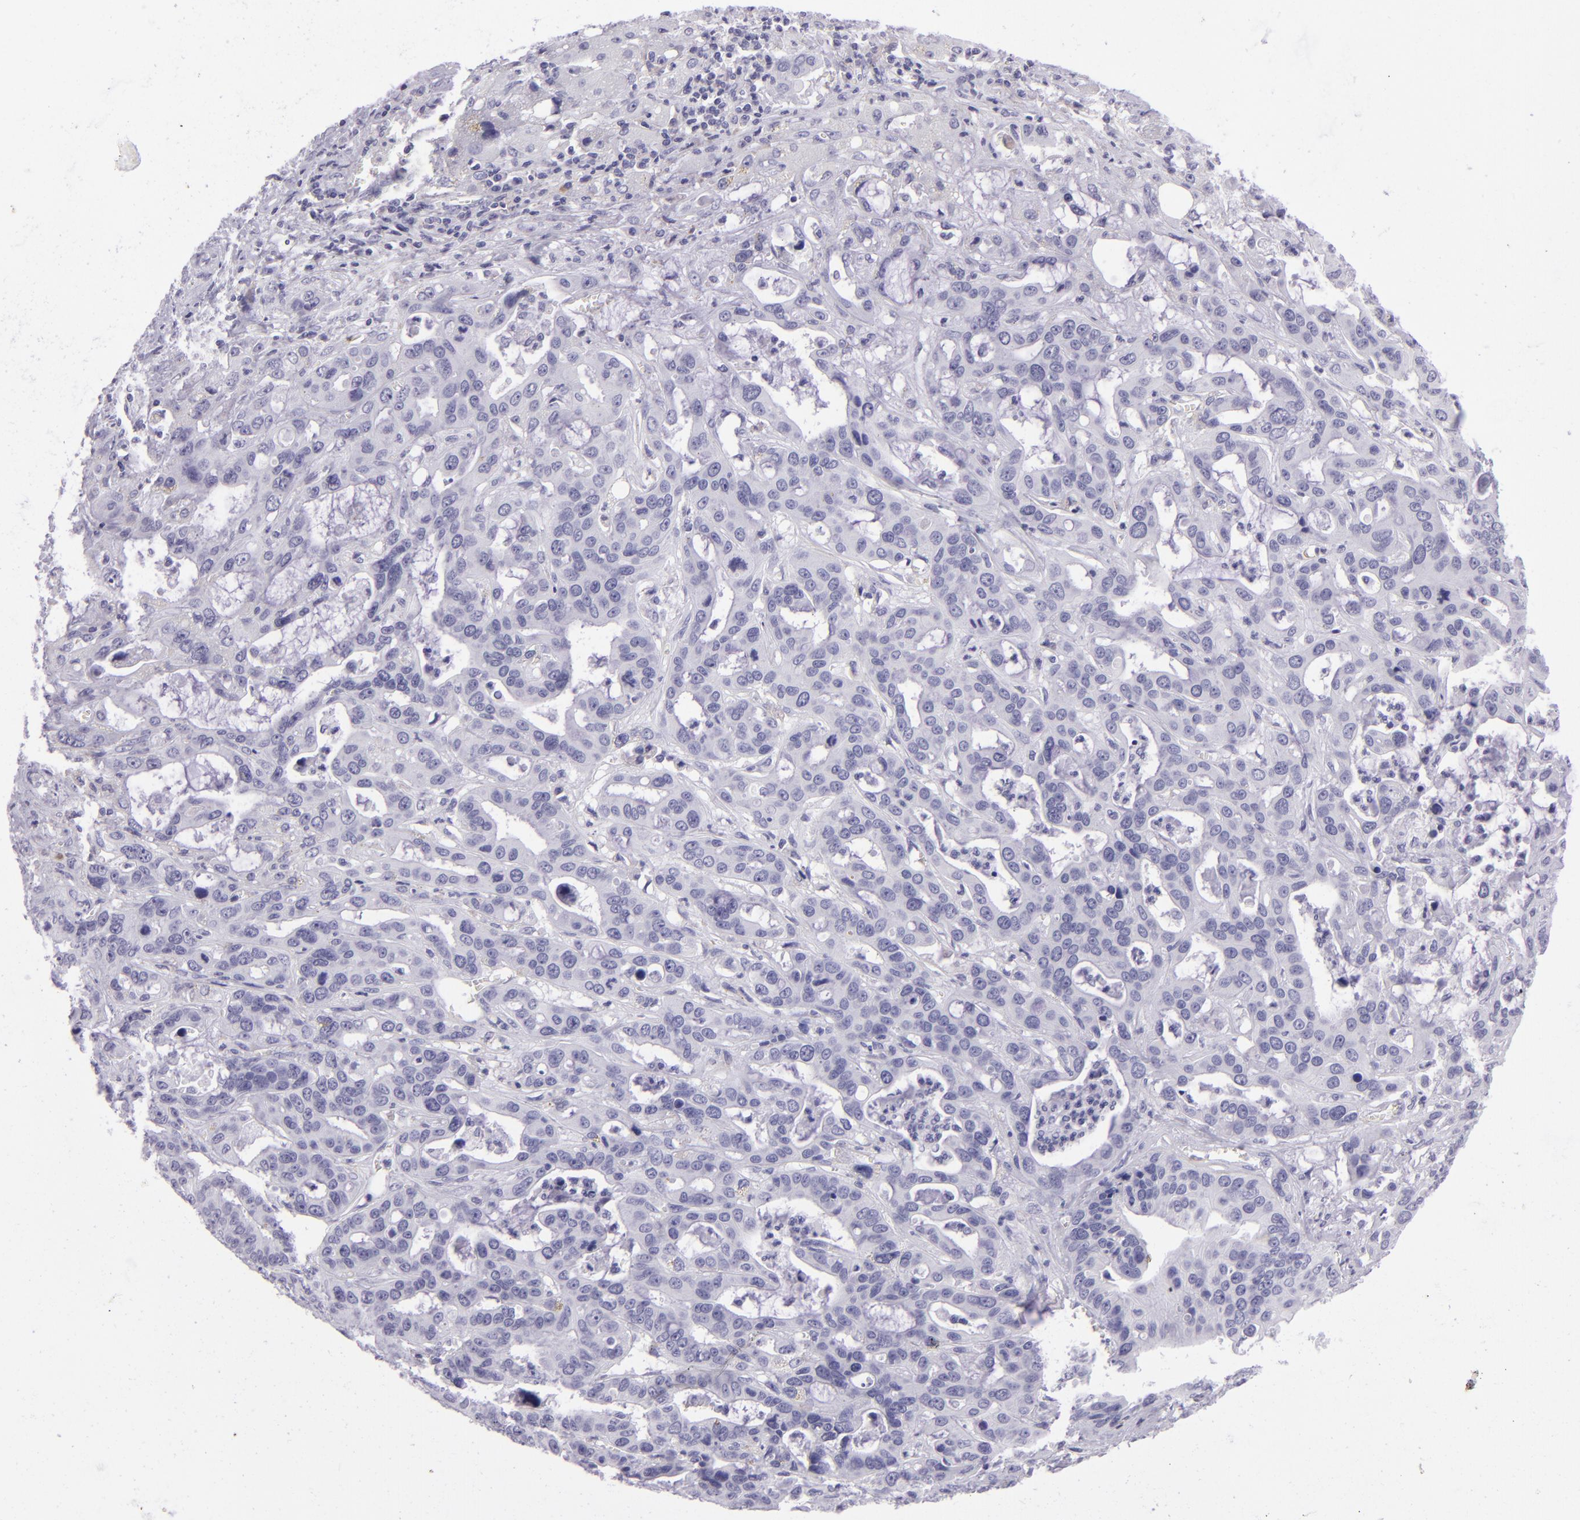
{"staining": {"intensity": "negative", "quantity": "none", "location": "none"}, "tissue": "liver cancer", "cell_type": "Tumor cells", "image_type": "cancer", "snomed": [{"axis": "morphology", "description": "Cholangiocarcinoma"}, {"axis": "topography", "description": "Liver"}], "caption": "The micrograph shows no significant expression in tumor cells of liver cholangiocarcinoma.", "gene": "TYRP1", "patient": {"sex": "female", "age": 65}}